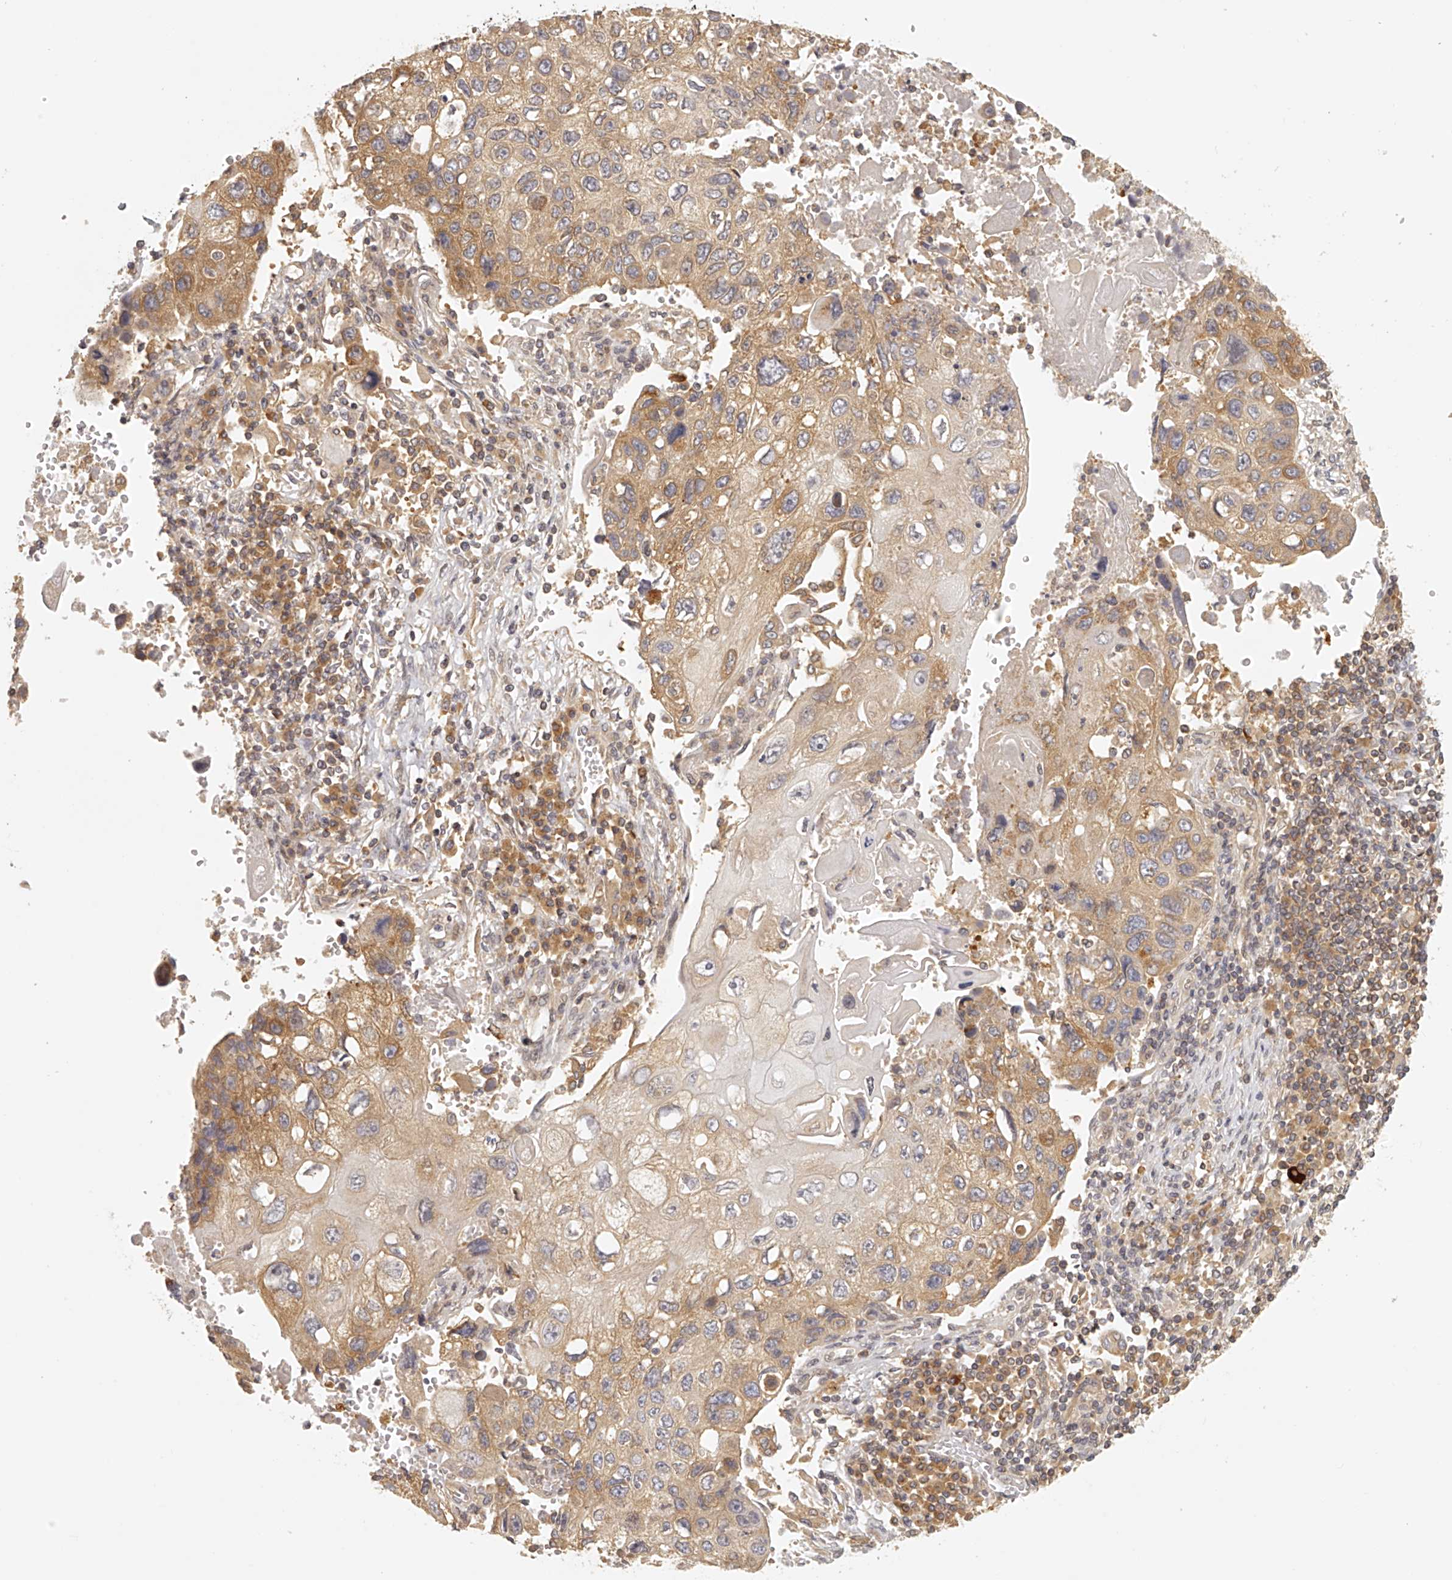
{"staining": {"intensity": "moderate", "quantity": "25%-75%", "location": "cytoplasmic/membranous"}, "tissue": "lung cancer", "cell_type": "Tumor cells", "image_type": "cancer", "snomed": [{"axis": "morphology", "description": "Squamous cell carcinoma, NOS"}, {"axis": "topography", "description": "Lung"}], "caption": "Protein staining of lung squamous cell carcinoma tissue shows moderate cytoplasmic/membranous expression in approximately 25%-75% of tumor cells.", "gene": "EIF3I", "patient": {"sex": "male", "age": 61}}